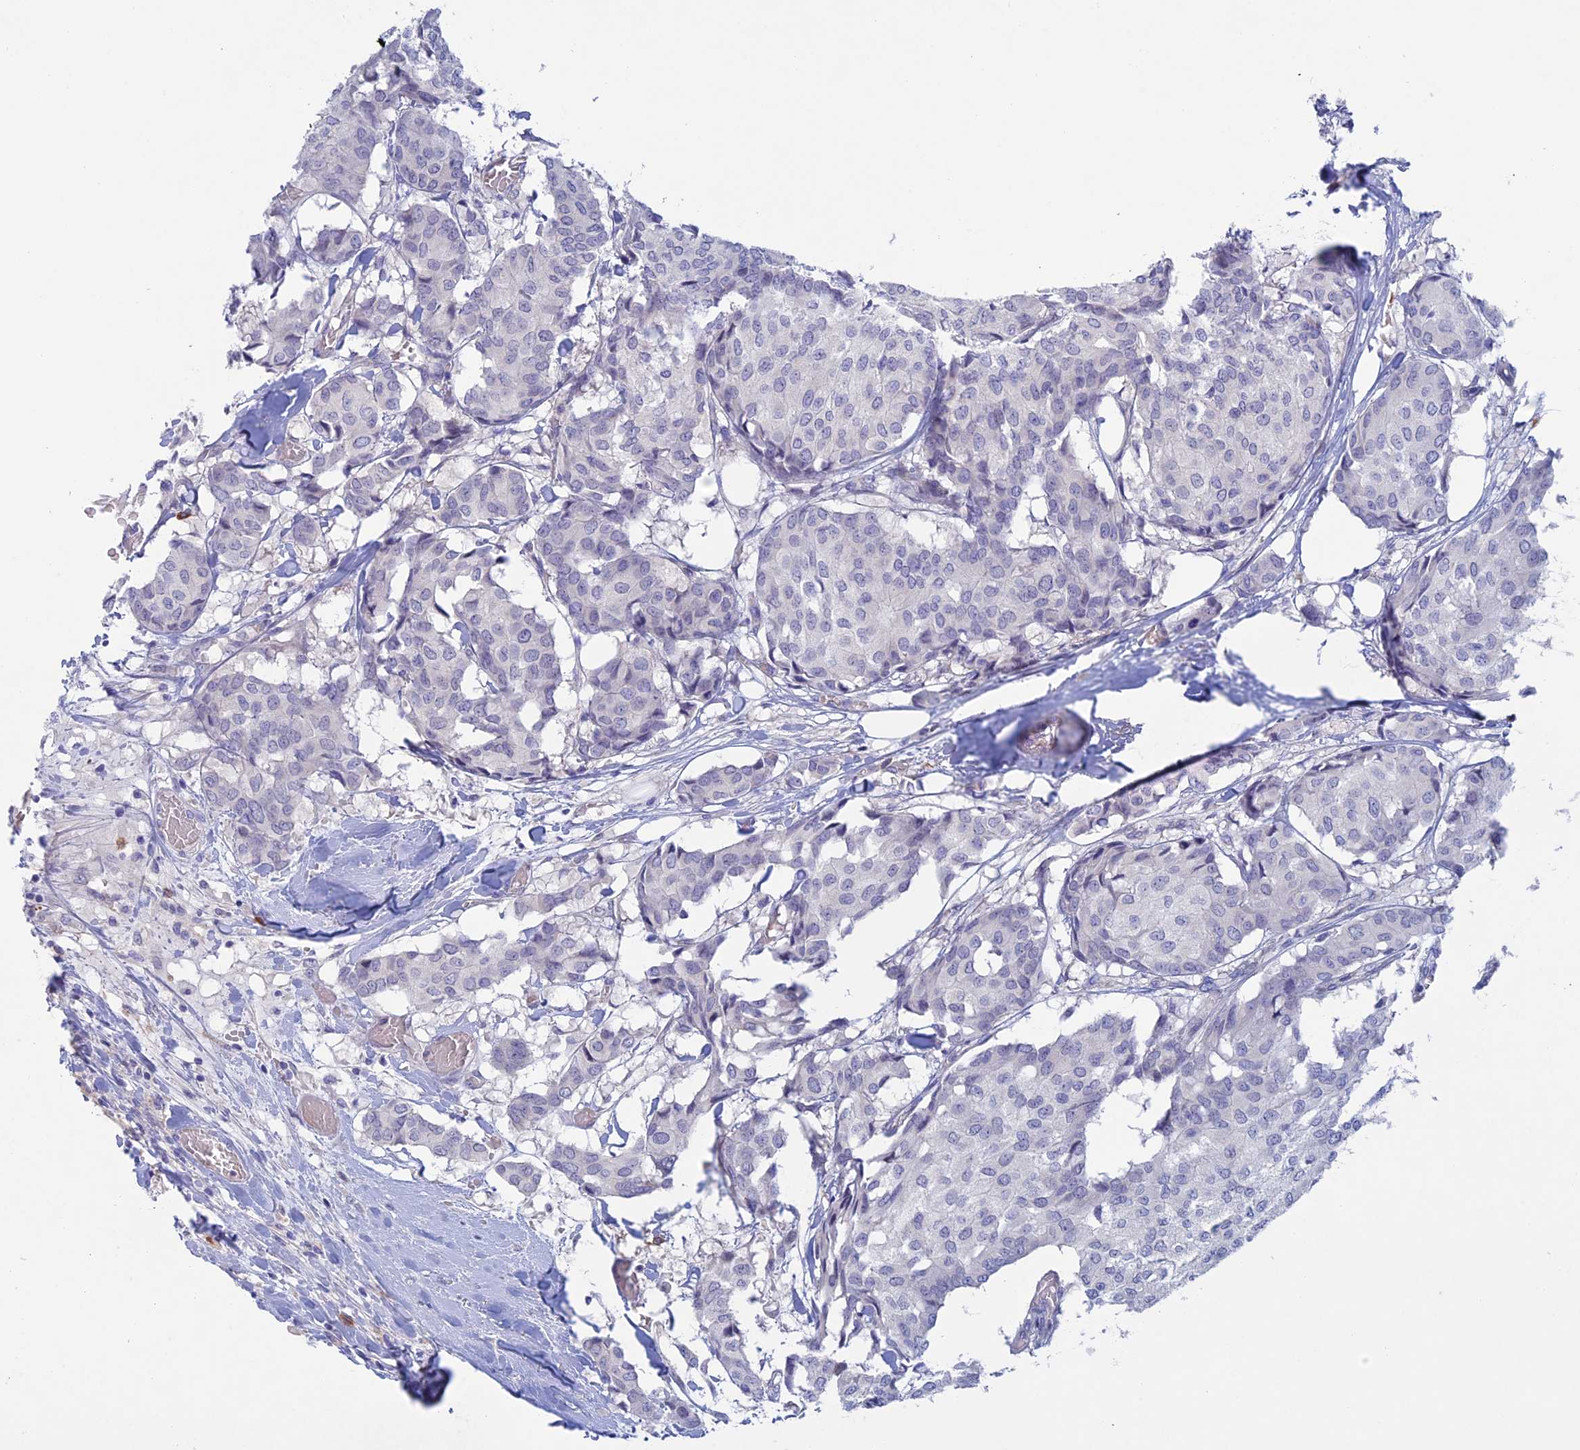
{"staining": {"intensity": "negative", "quantity": "none", "location": "none"}, "tissue": "breast cancer", "cell_type": "Tumor cells", "image_type": "cancer", "snomed": [{"axis": "morphology", "description": "Duct carcinoma"}, {"axis": "topography", "description": "Breast"}], "caption": "Tumor cells are negative for brown protein staining in breast cancer (intraductal carcinoma).", "gene": "SLC2A6", "patient": {"sex": "female", "age": 75}}